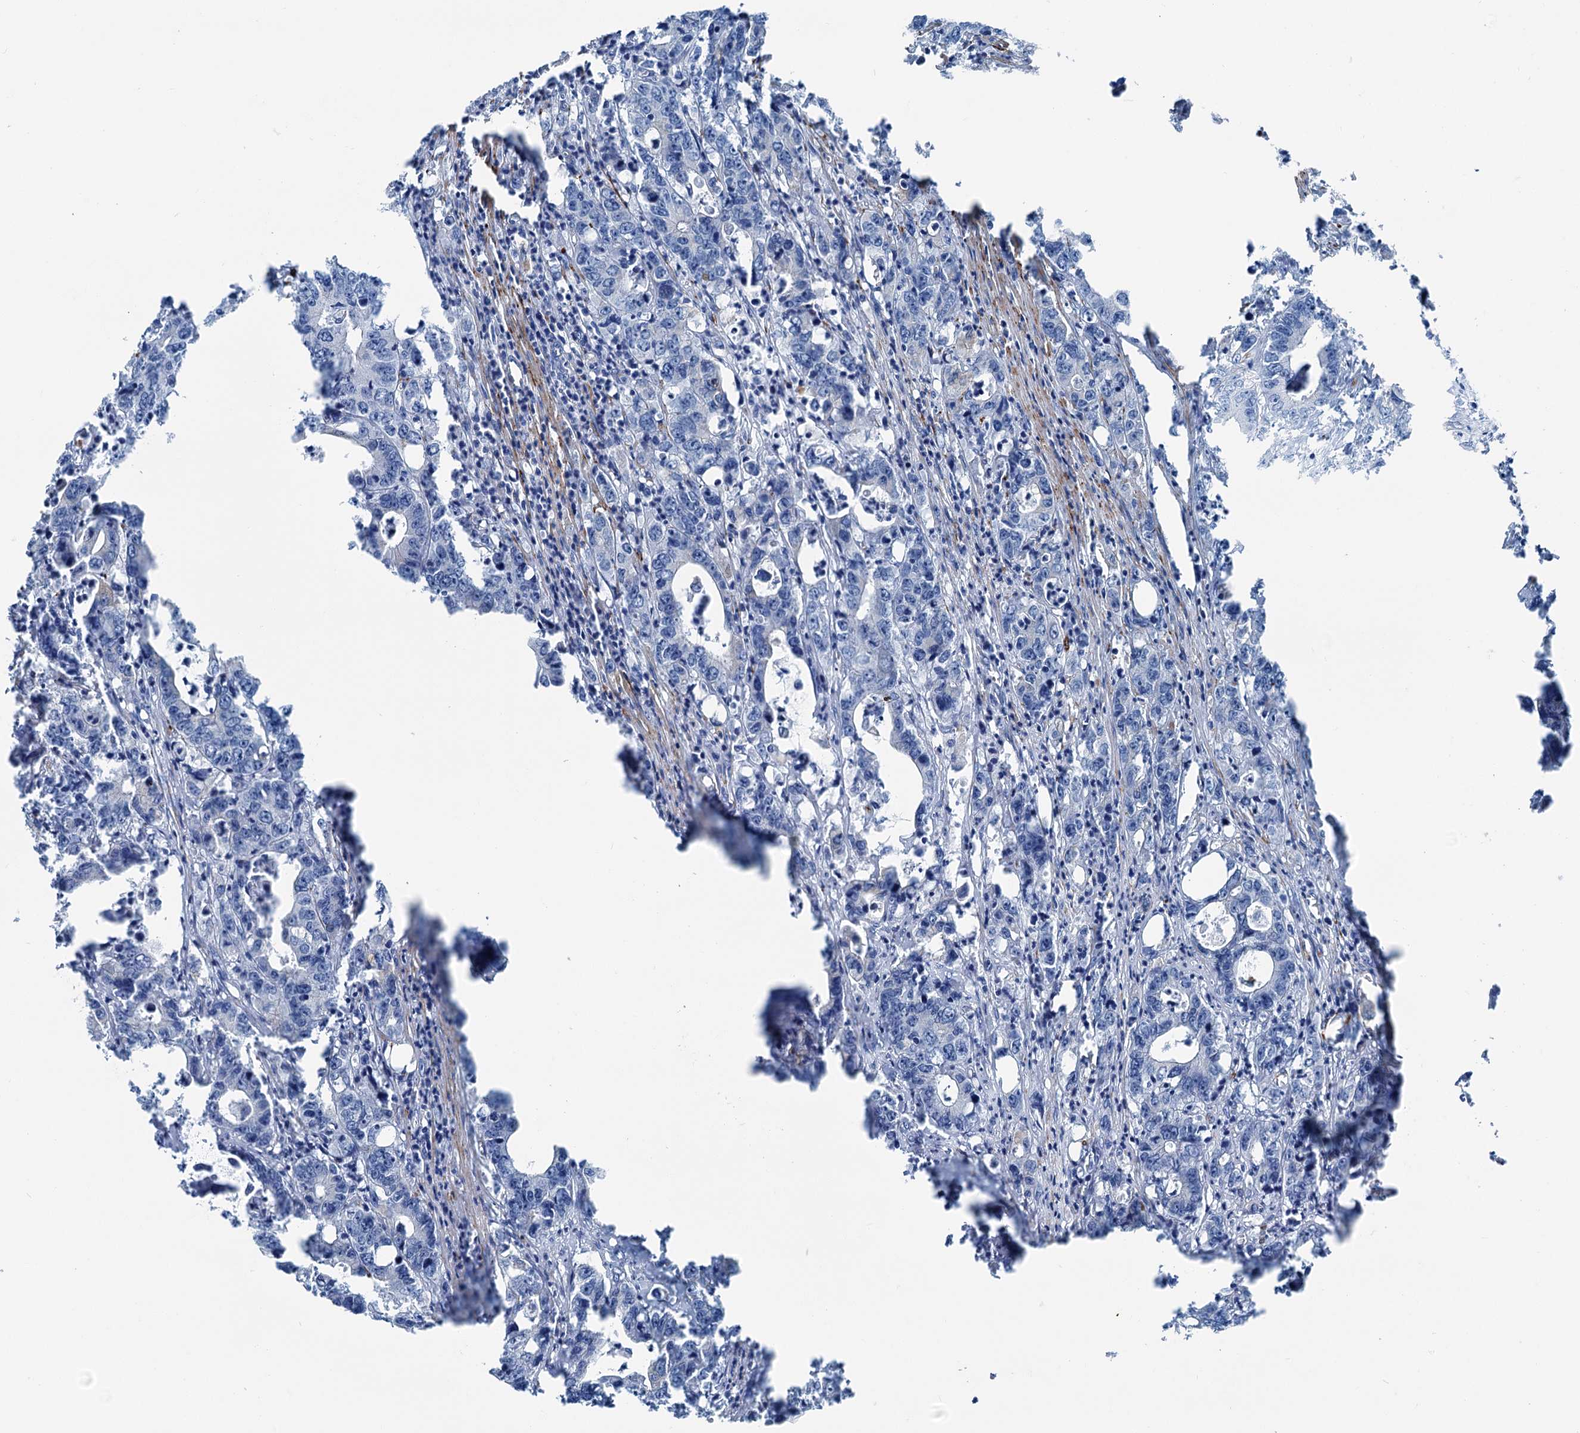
{"staining": {"intensity": "negative", "quantity": "none", "location": "none"}, "tissue": "colorectal cancer", "cell_type": "Tumor cells", "image_type": "cancer", "snomed": [{"axis": "morphology", "description": "Adenocarcinoma, NOS"}, {"axis": "topography", "description": "Colon"}], "caption": "Immunohistochemistry (IHC) photomicrograph of human colorectal cancer stained for a protein (brown), which displays no staining in tumor cells.", "gene": "CALCOCO1", "patient": {"sex": "female", "age": 75}}